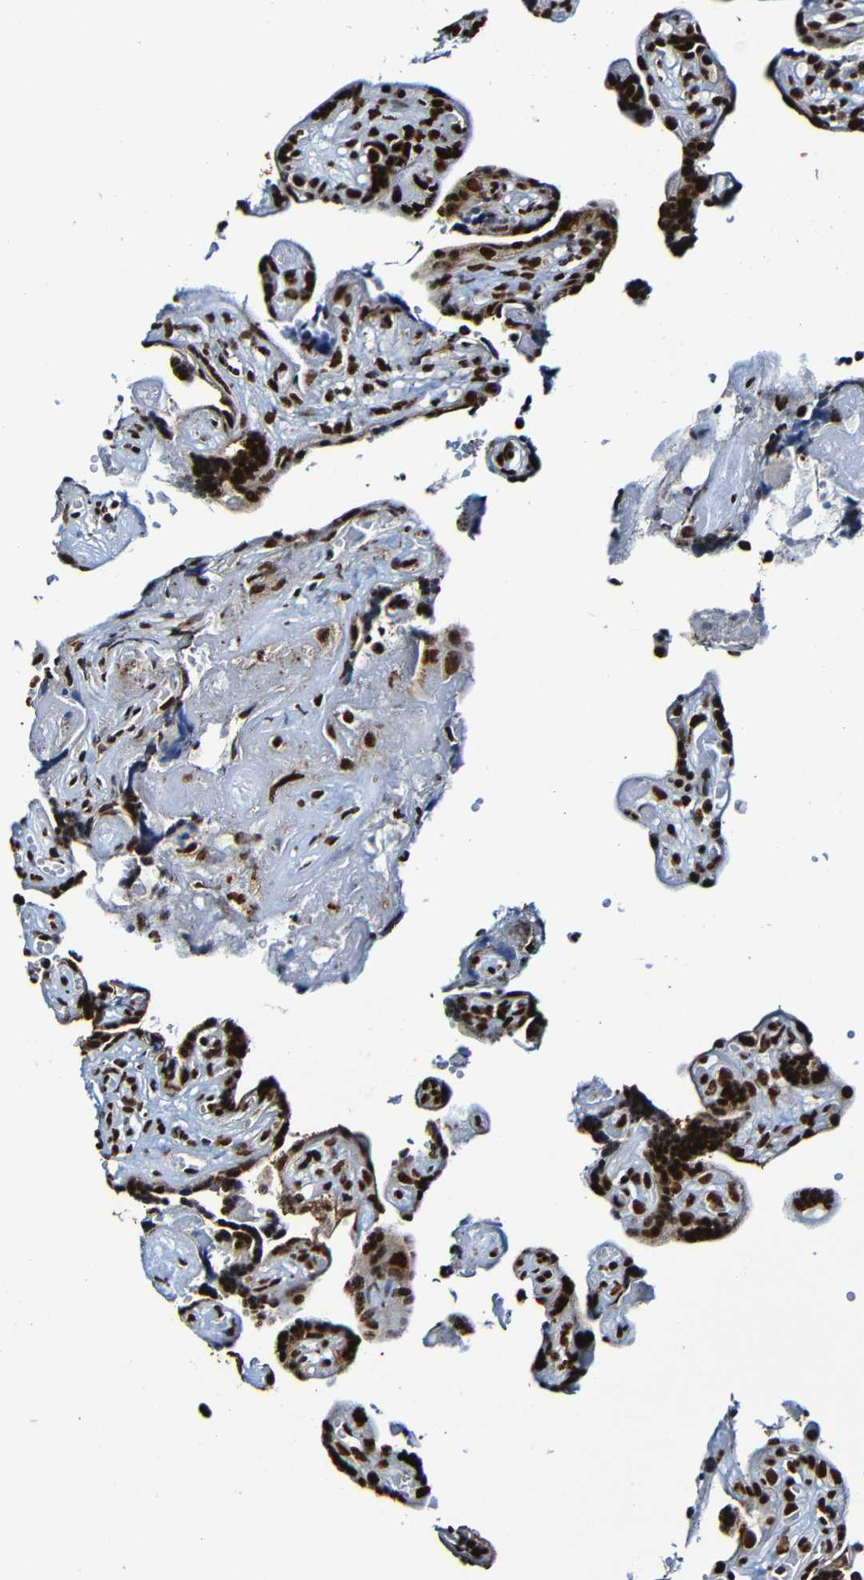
{"staining": {"intensity": "strong", "quantity": ">75%", "location": "nuclear"}, "tissue": "placenta", "cell_type": "Decidual cells", "image_type": "normal", "snomed": [{"axis": "morphology", "description": "Normal tissue, NOS"}, {"axis": "topography", "description": "Placenta"}], "caption": "Brown immunohistochemical staining in normal human placenta shows strong nuclear positivity in about >75% of decidual cells.", "gene": "SRSF3", "patient": {"sex": "female", "age": 30}}